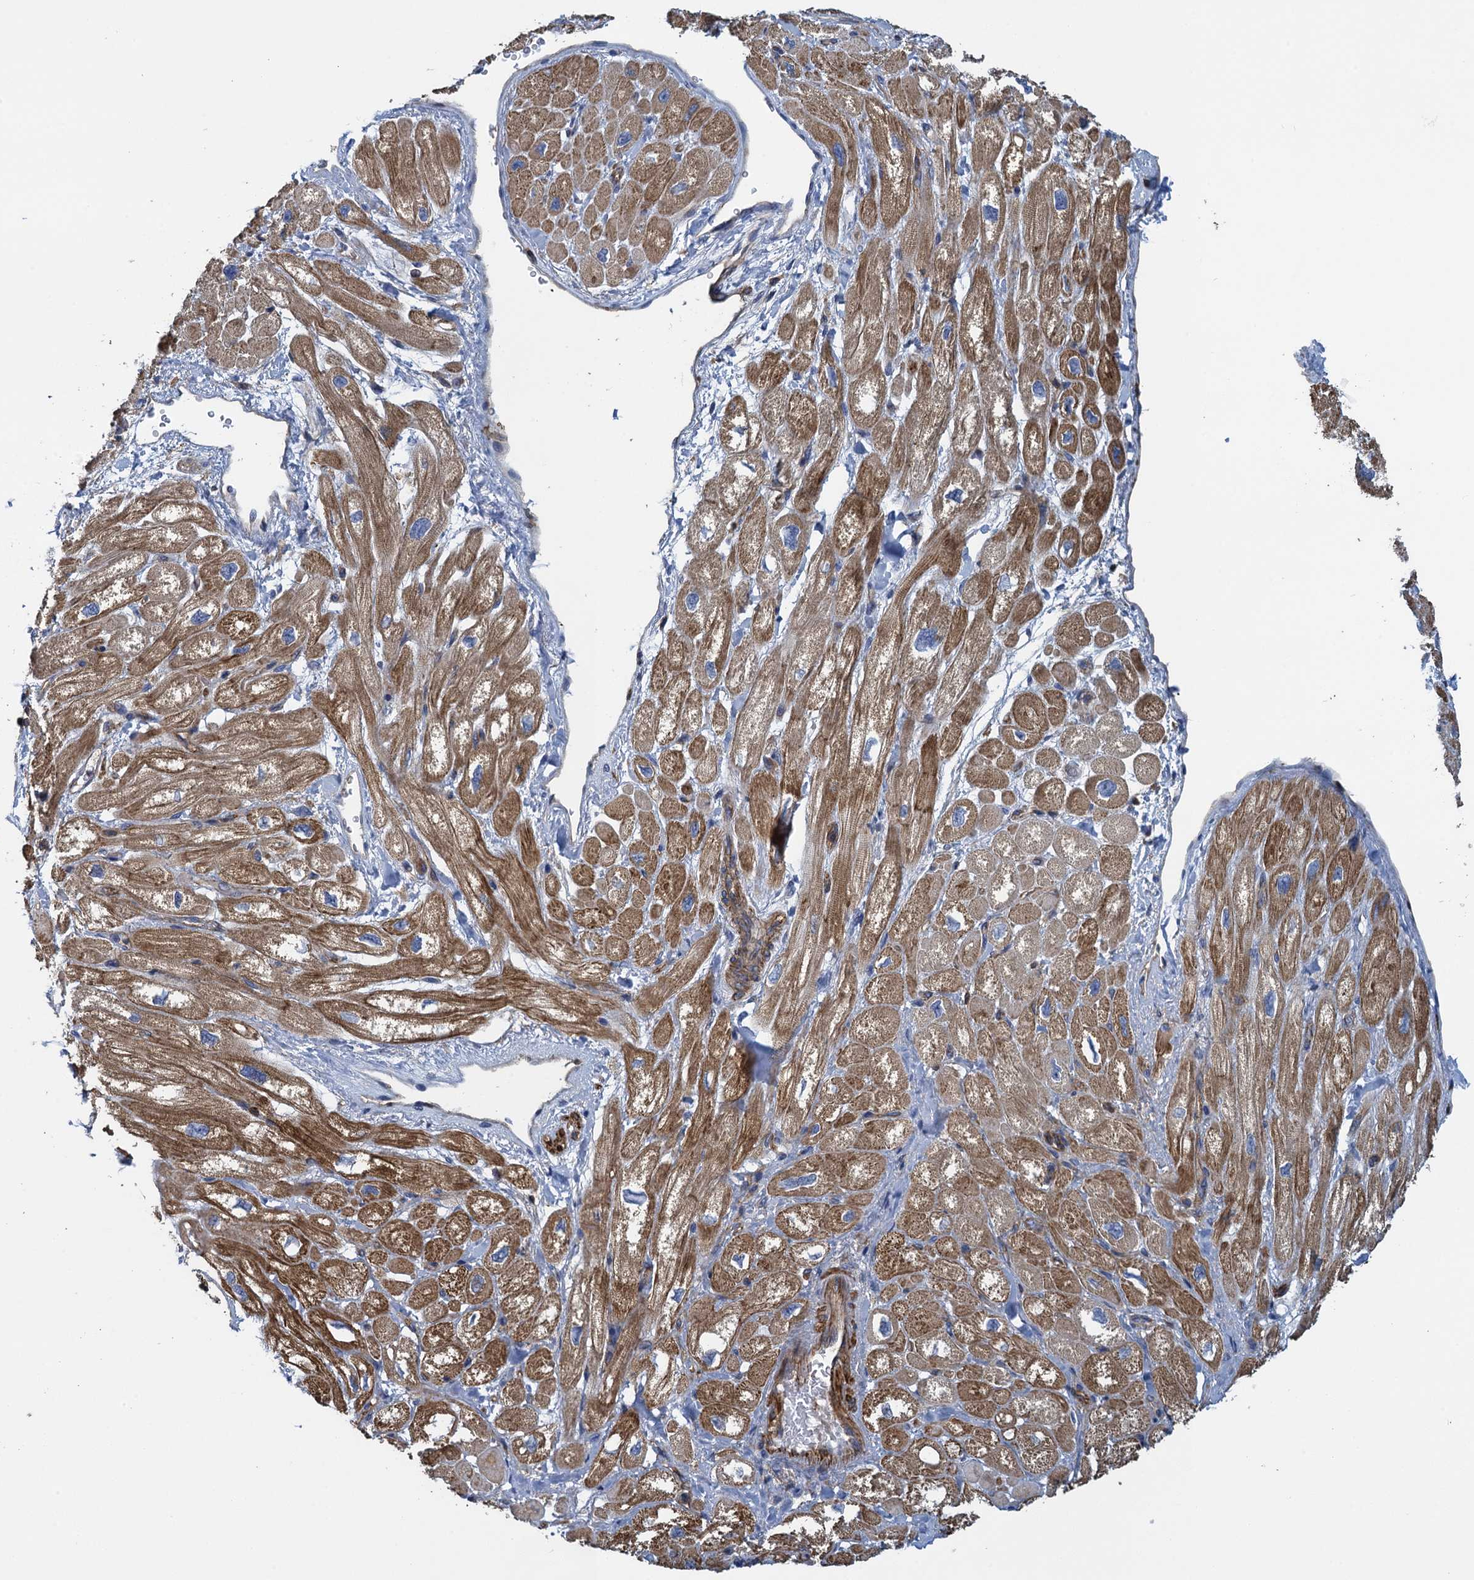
{"staining": {"intensity": "moderate", "quantity": ">75%", "location": "cytoplasmic/membranous"}, "tissue": "heart muscle", "cell_type": "Cardiomyocytes", "image_type": "normal", "snomed": [{"axis": "morphology", "description": "Normal tissue, NOS"}, {"axis": "topography", "description": "Heart"}], "caption": "Protein expression analysis of benign human heart muscle reveals moderate cytoplasmic/membranous staining in about >75% of cardiomyocytes.", "gene": "PROSER2", "patient": {"sex": "male", "age": 65}}